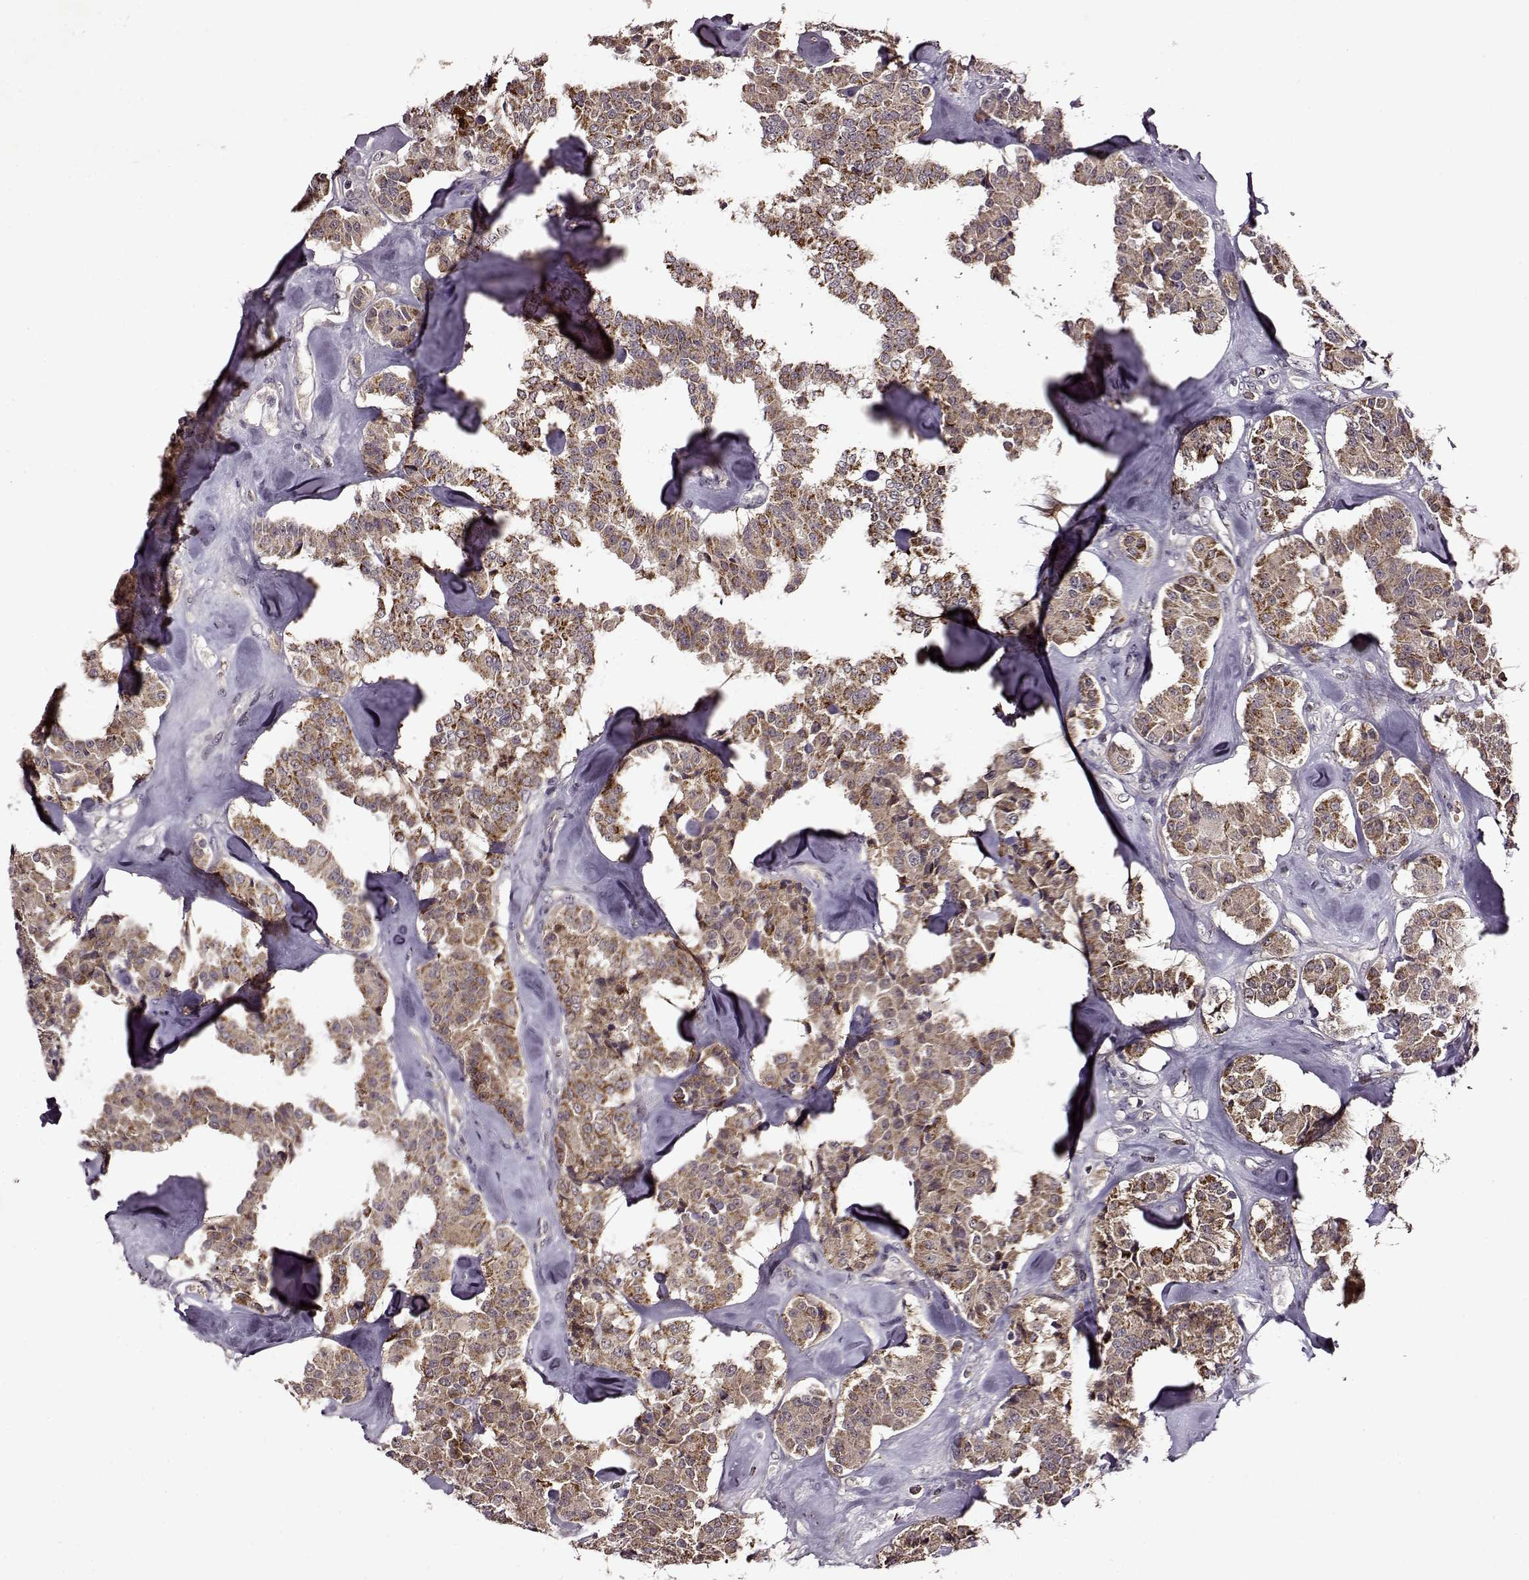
{"staining": {"intensity": "strong", "quantity": ">75%", "location": "cytoplasmic/membranous"}, "tissue": "carcinoid", "cell_type": "Tumor cells", "image_type": "cancer", "snomed": [{"axis": "morphology", "description": "Carcinoid, malignant, NOS"}, {"axis": "topography", "description": "Pancreas"}], "caption": "A brown stain shows strong cytoplasmic/membranous expression of a protein in human carcinoid tumor cells. (IHC, brightfield microscopy, high magnification).", "gene": "MAIP1", "patient": {"sex": "male", "age": 41}}